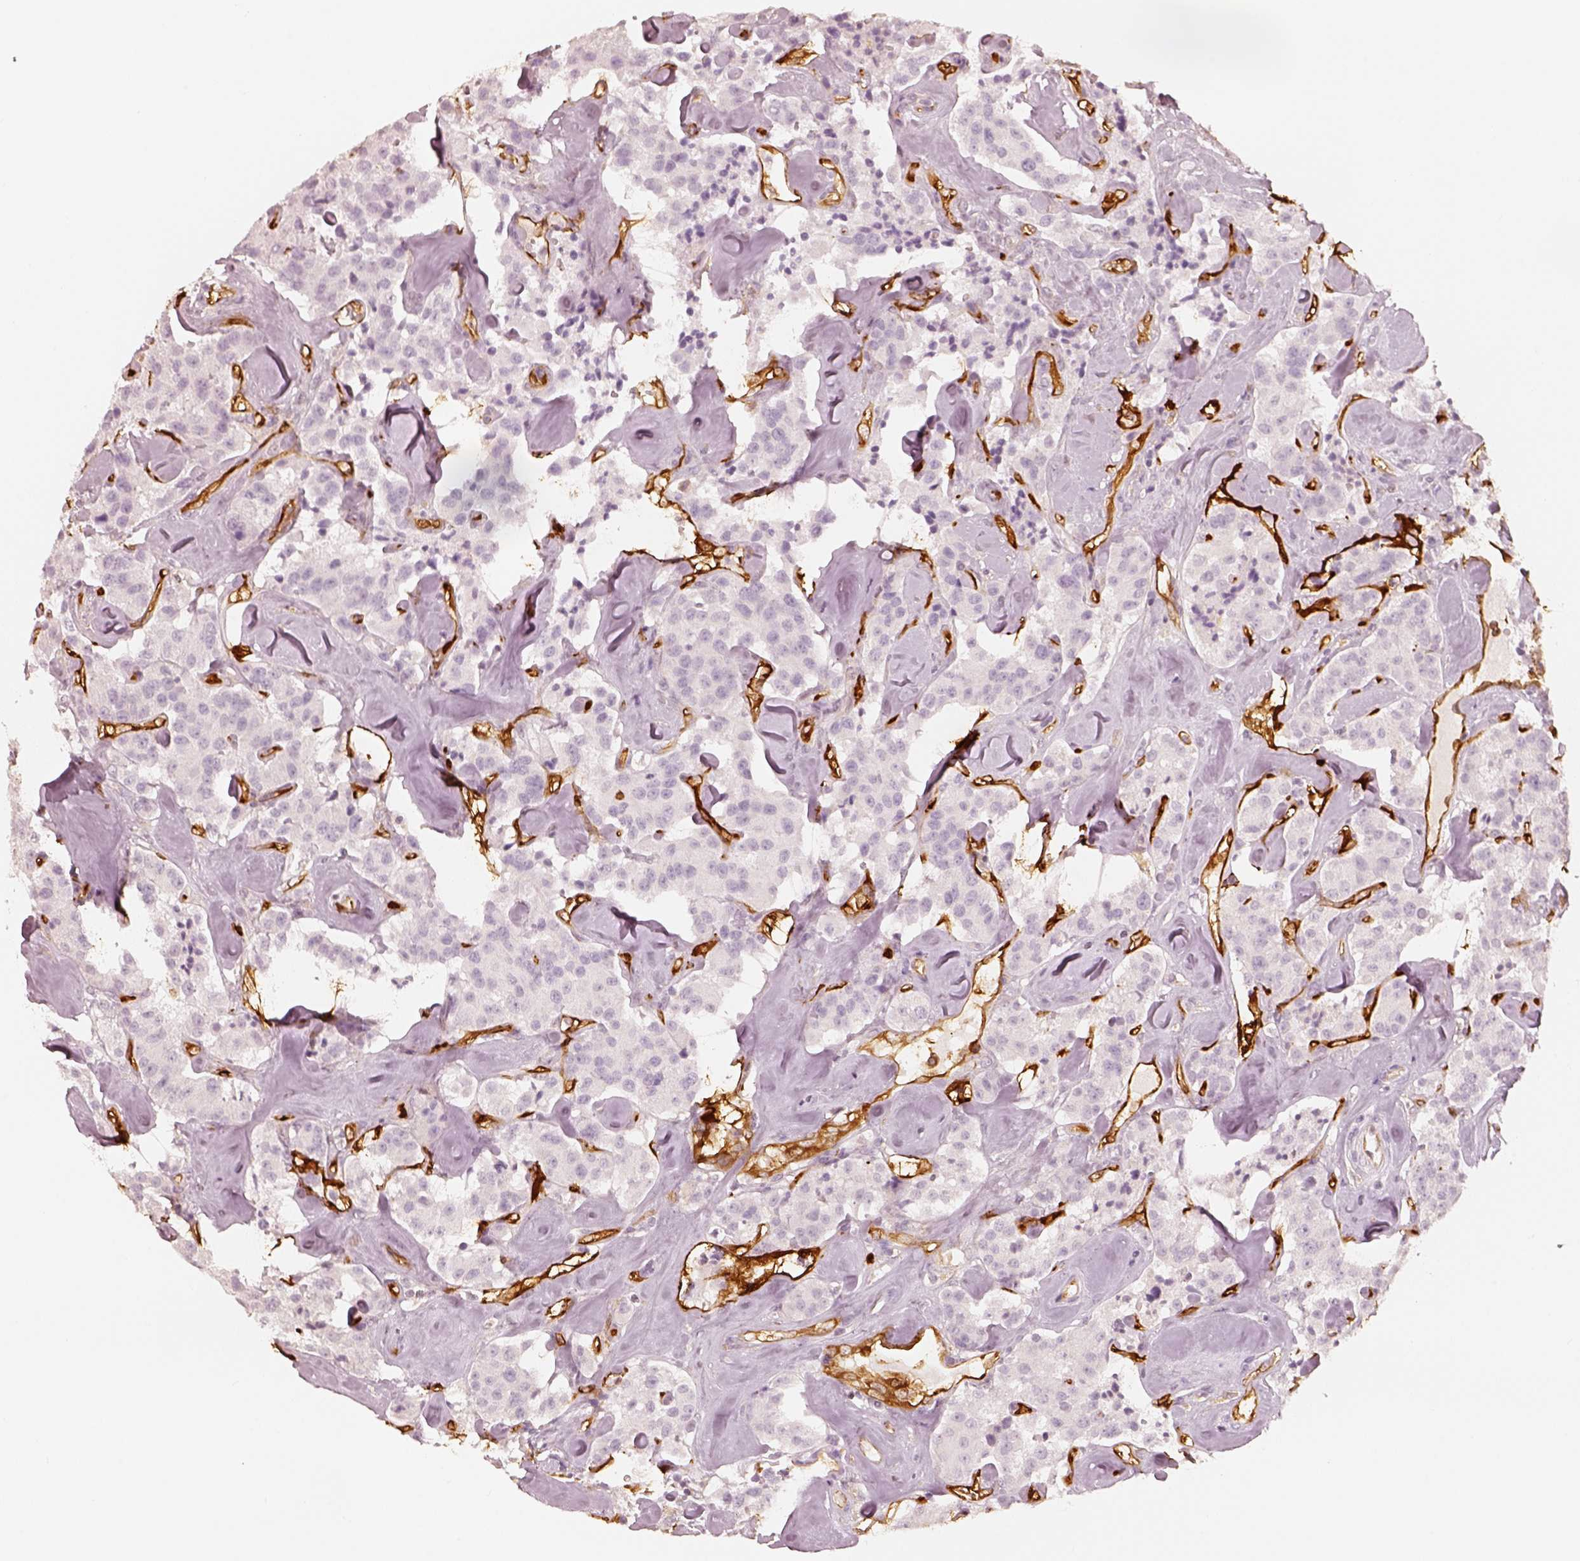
{"staining": {"intensity": "negative", "quantity": "none", "location": "none"}, "tissue": "carcinoid", "cell_type": "Tumor cells", "image_type": "cancer", "snomed": [{"axis": "morphology", "description": "Carcinoid, malignant, NOS"}, {"axis": "topography", "description": "Pancreas"}], "caption": "The image demonstrates no significant staining in tumor cells of malignant carcinoid.", "gene": "FSCN1", "patient": {"sex": "male", "age": 41}}